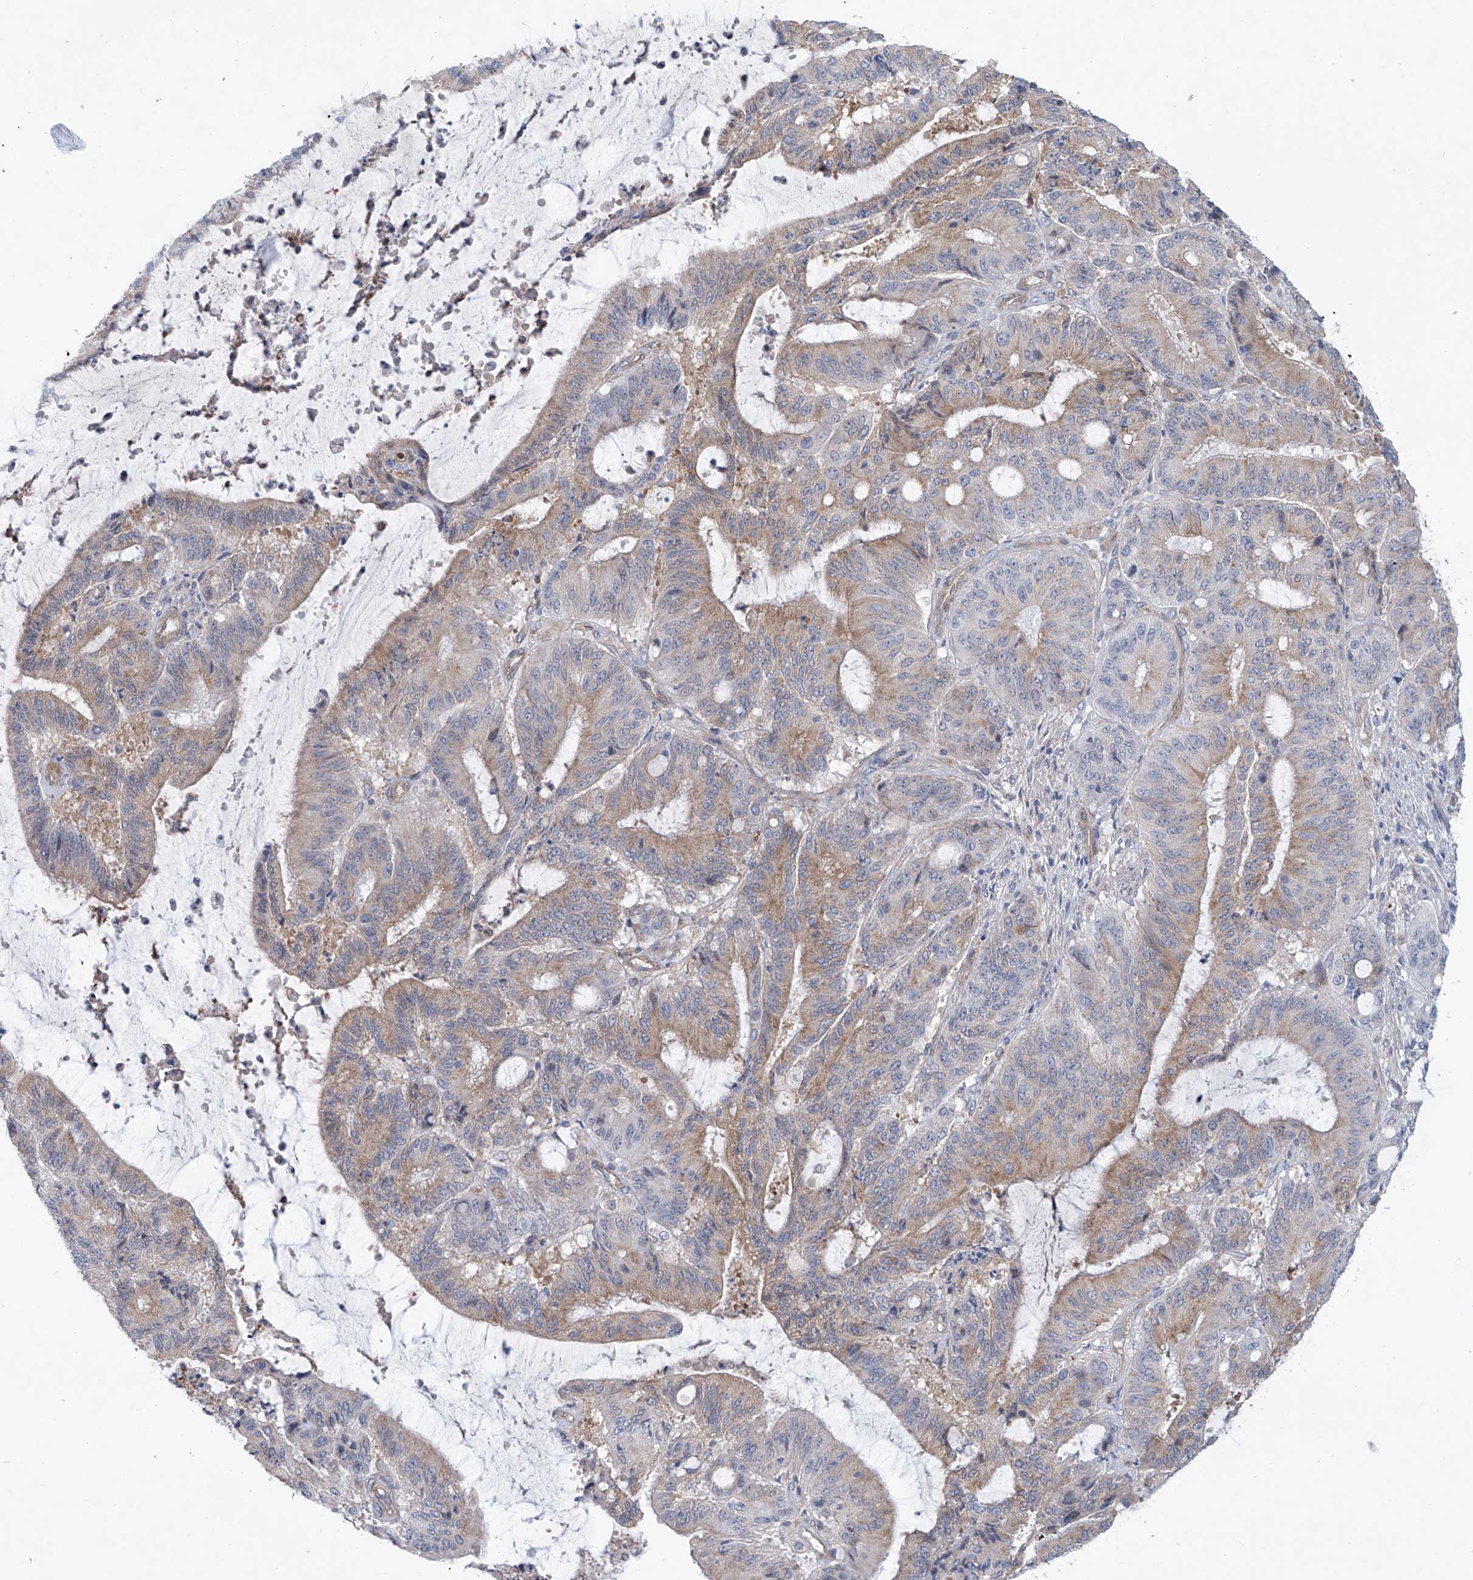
{"staining": {"intensity": "weak", "quantity": "25%-75%", "location": "cytoplasmic/membranous"}, "tissue": "liver cancer", "cell_type": "Tumor cells", "image_type": "cancer", "snomed": [{"axis": "morphology", "description": "Normal tissue, NOS"}, {"axis": "morphology", "description": "Cholangiocarcinoma"}, {"axis": "topography", "description": "Liver"}, {"axis": "topography", "description": "Peripheral nerve tissue"}], "caption": "Weak cytoplasmic/membranous protein positivity is seen in approximately 25%-75% of tumor cells in liver cholangiocarcinoma.", "gene": "KLC4", "patient": {"sex": "female", "age": 73}}